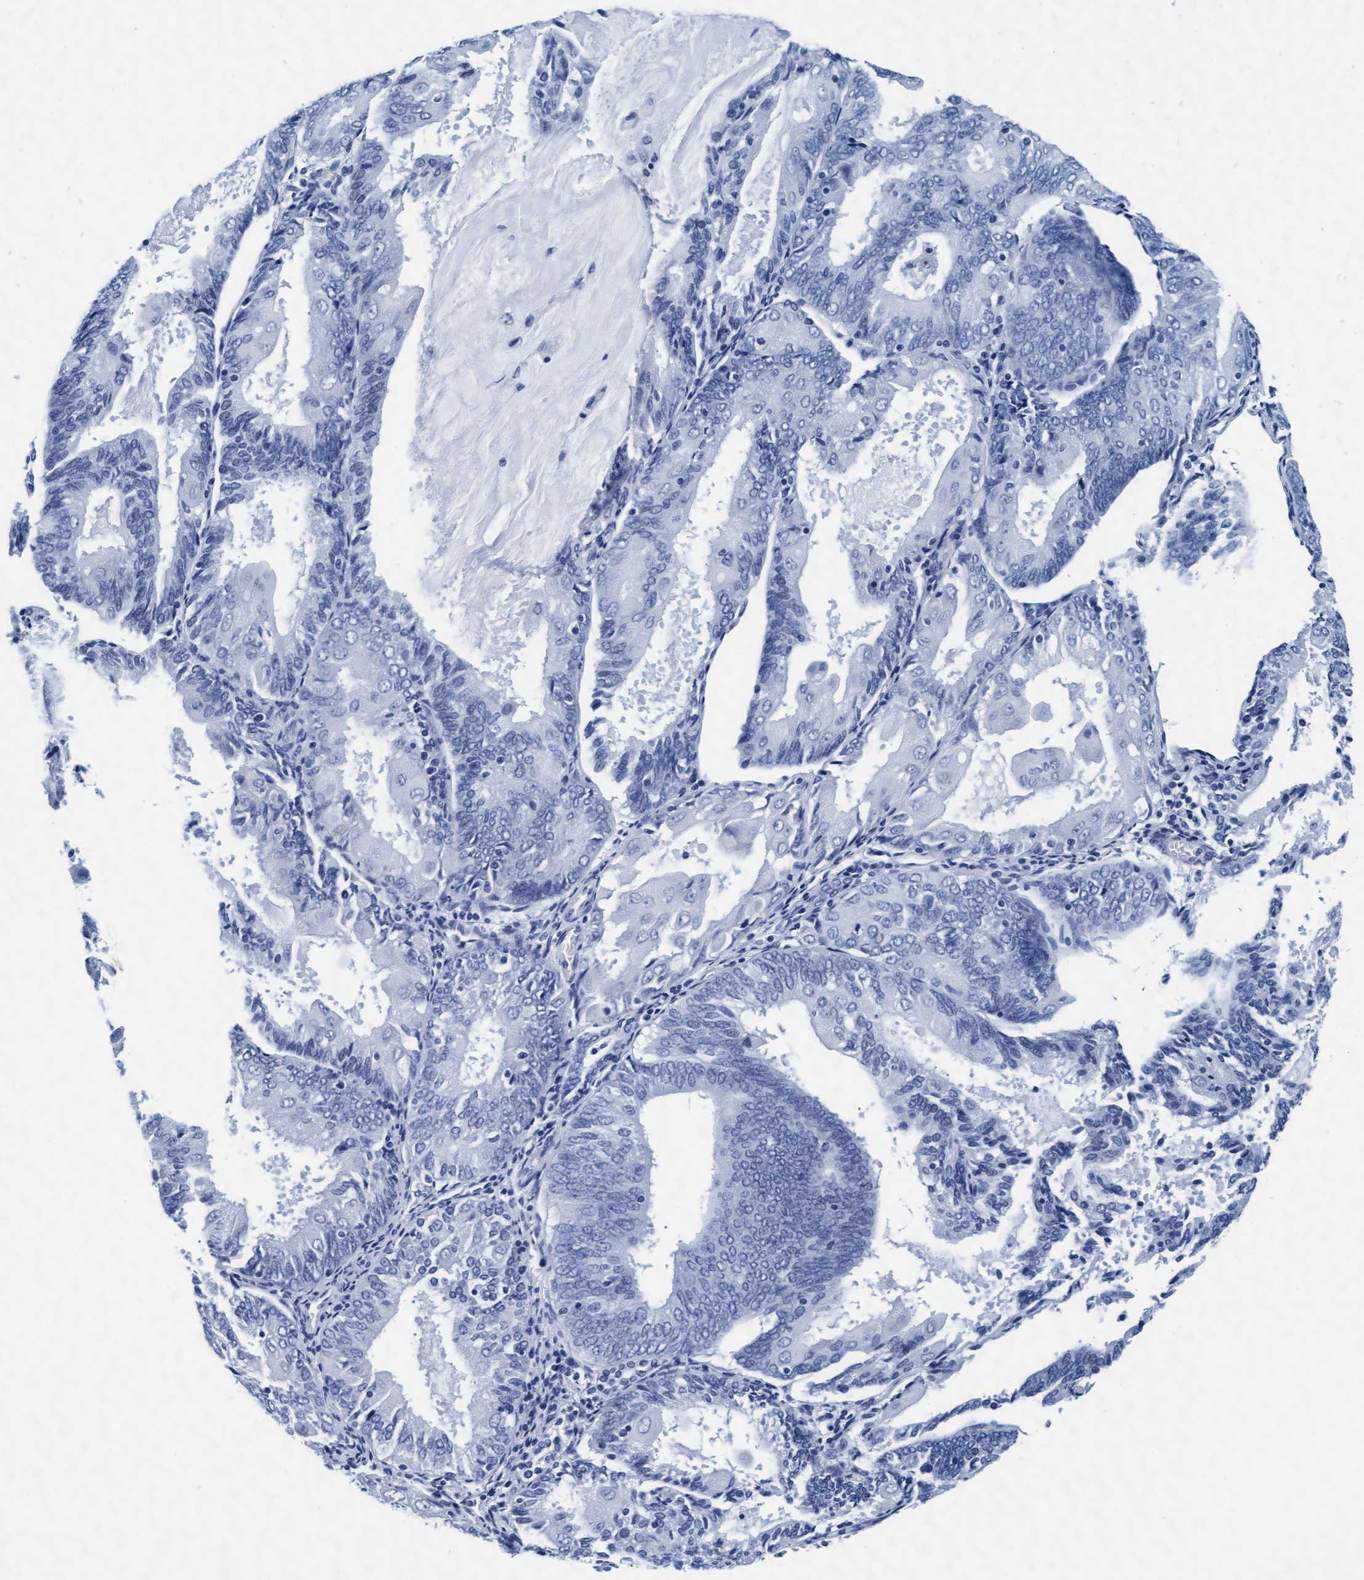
{"staining": {"intensity": "negative", "quantity": "none", "location": "none"}, "tissue": "endometrial cancer", "cell_type": "Tumor cells", "image_type": "cancer", "snomed": [{"axis": "morphology", "description": "Adenocarcinoma, NOS"}, {"axis": "topography", "description": "Endometrium"}], "caption": "A micrograph of endometrial adenocarcinoma stained for a protein demonstrates no brown staining in tumor cells.", "gene": "ARSG", "patient": {"sex": "female", "age": 81}}